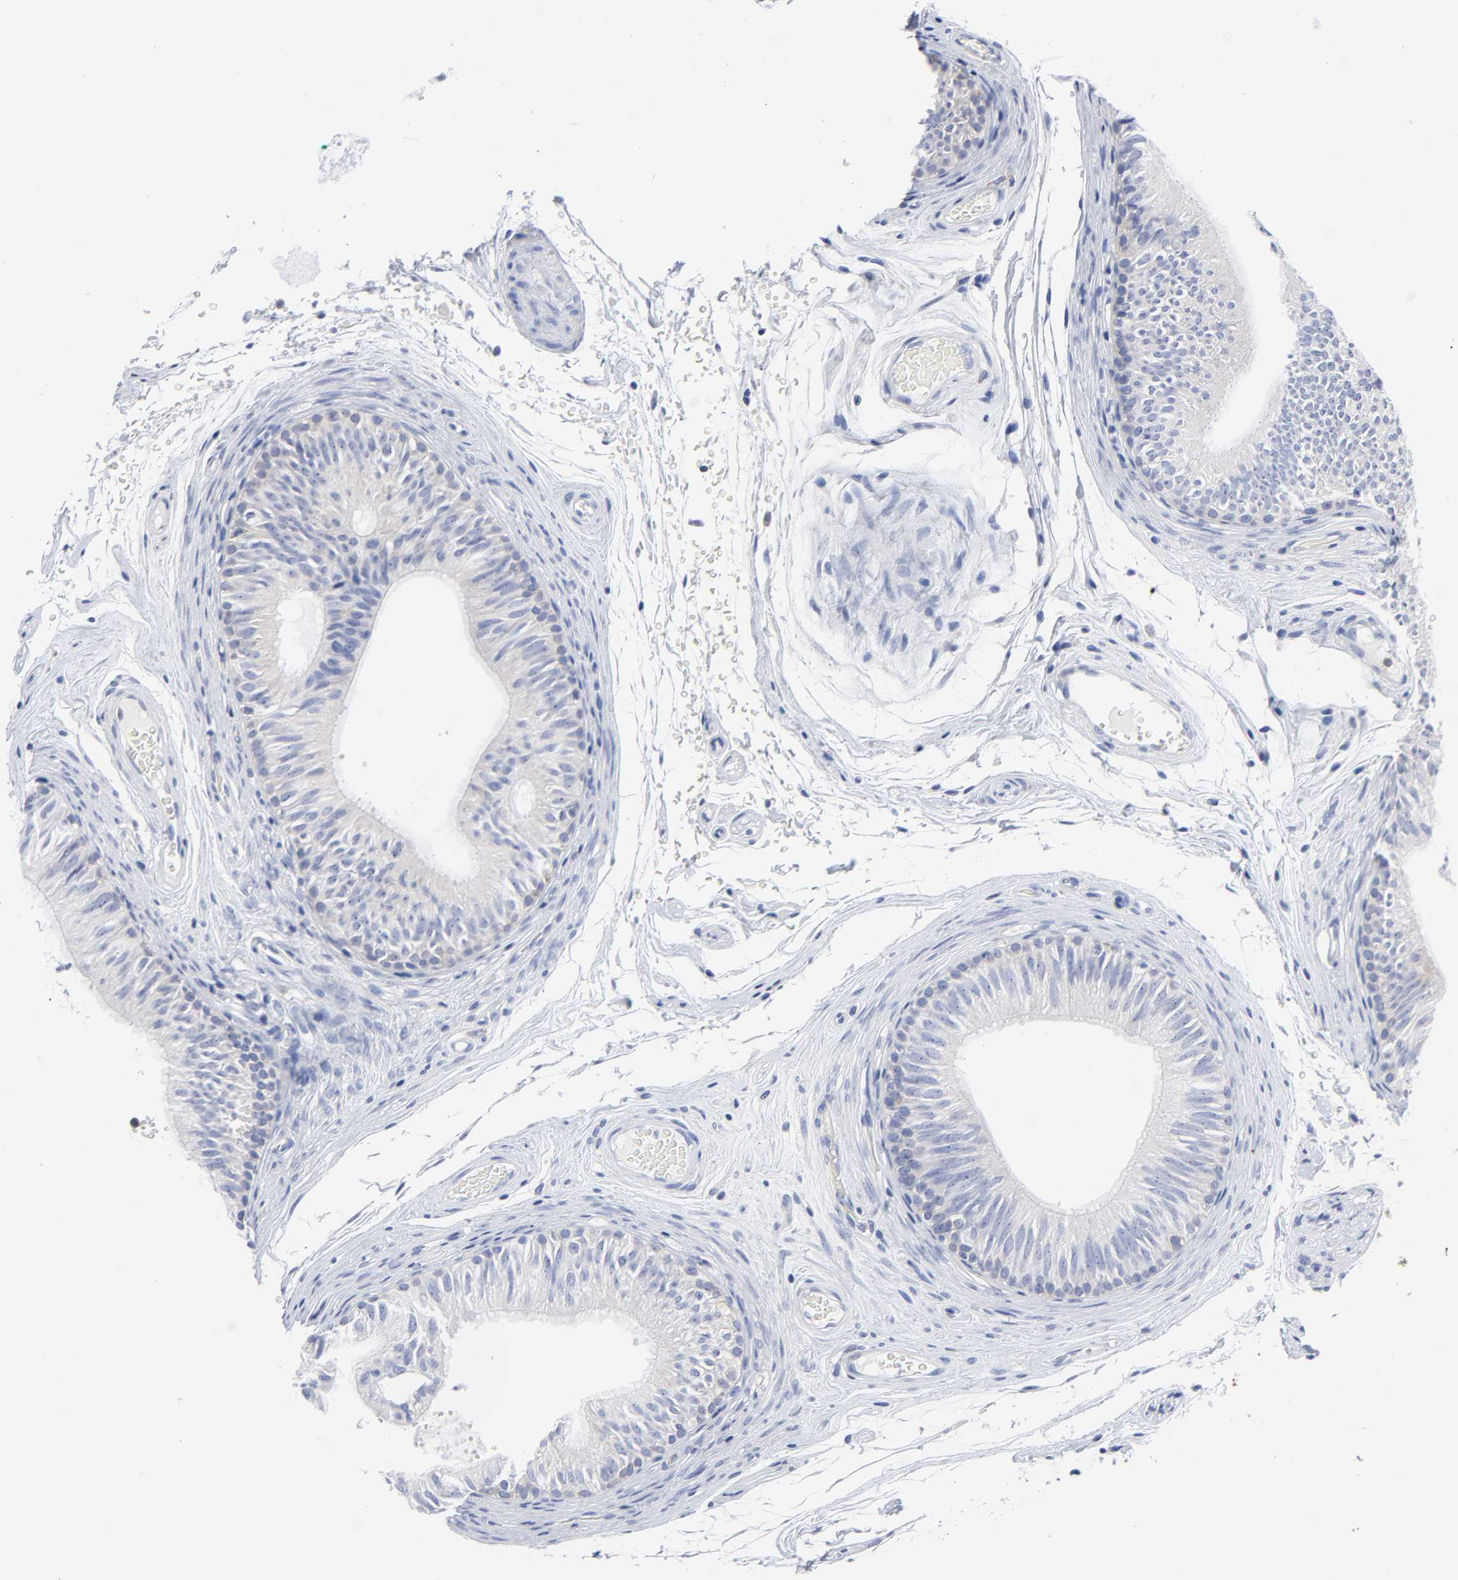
{"staining": {"intensity": "negative", "quantity": "none", "location": "none"}, "tissue": "epididymis", "cell_type": "Glandular cells", "image_type": "normal", "snomed": [{"axis": "morphology", "description": "Normal tissue, NOS"}, {"axis": "topography", "description": "Testis"}, {"axis": "topography", "description": "Epididymis"}], "caption": "Immunohistochemistry (IHC) of unremarkable human epididymis demonstrates no expression in glandular cells.", "gene": "STAT2", "patient": {"sex": "male", "age": 36}}